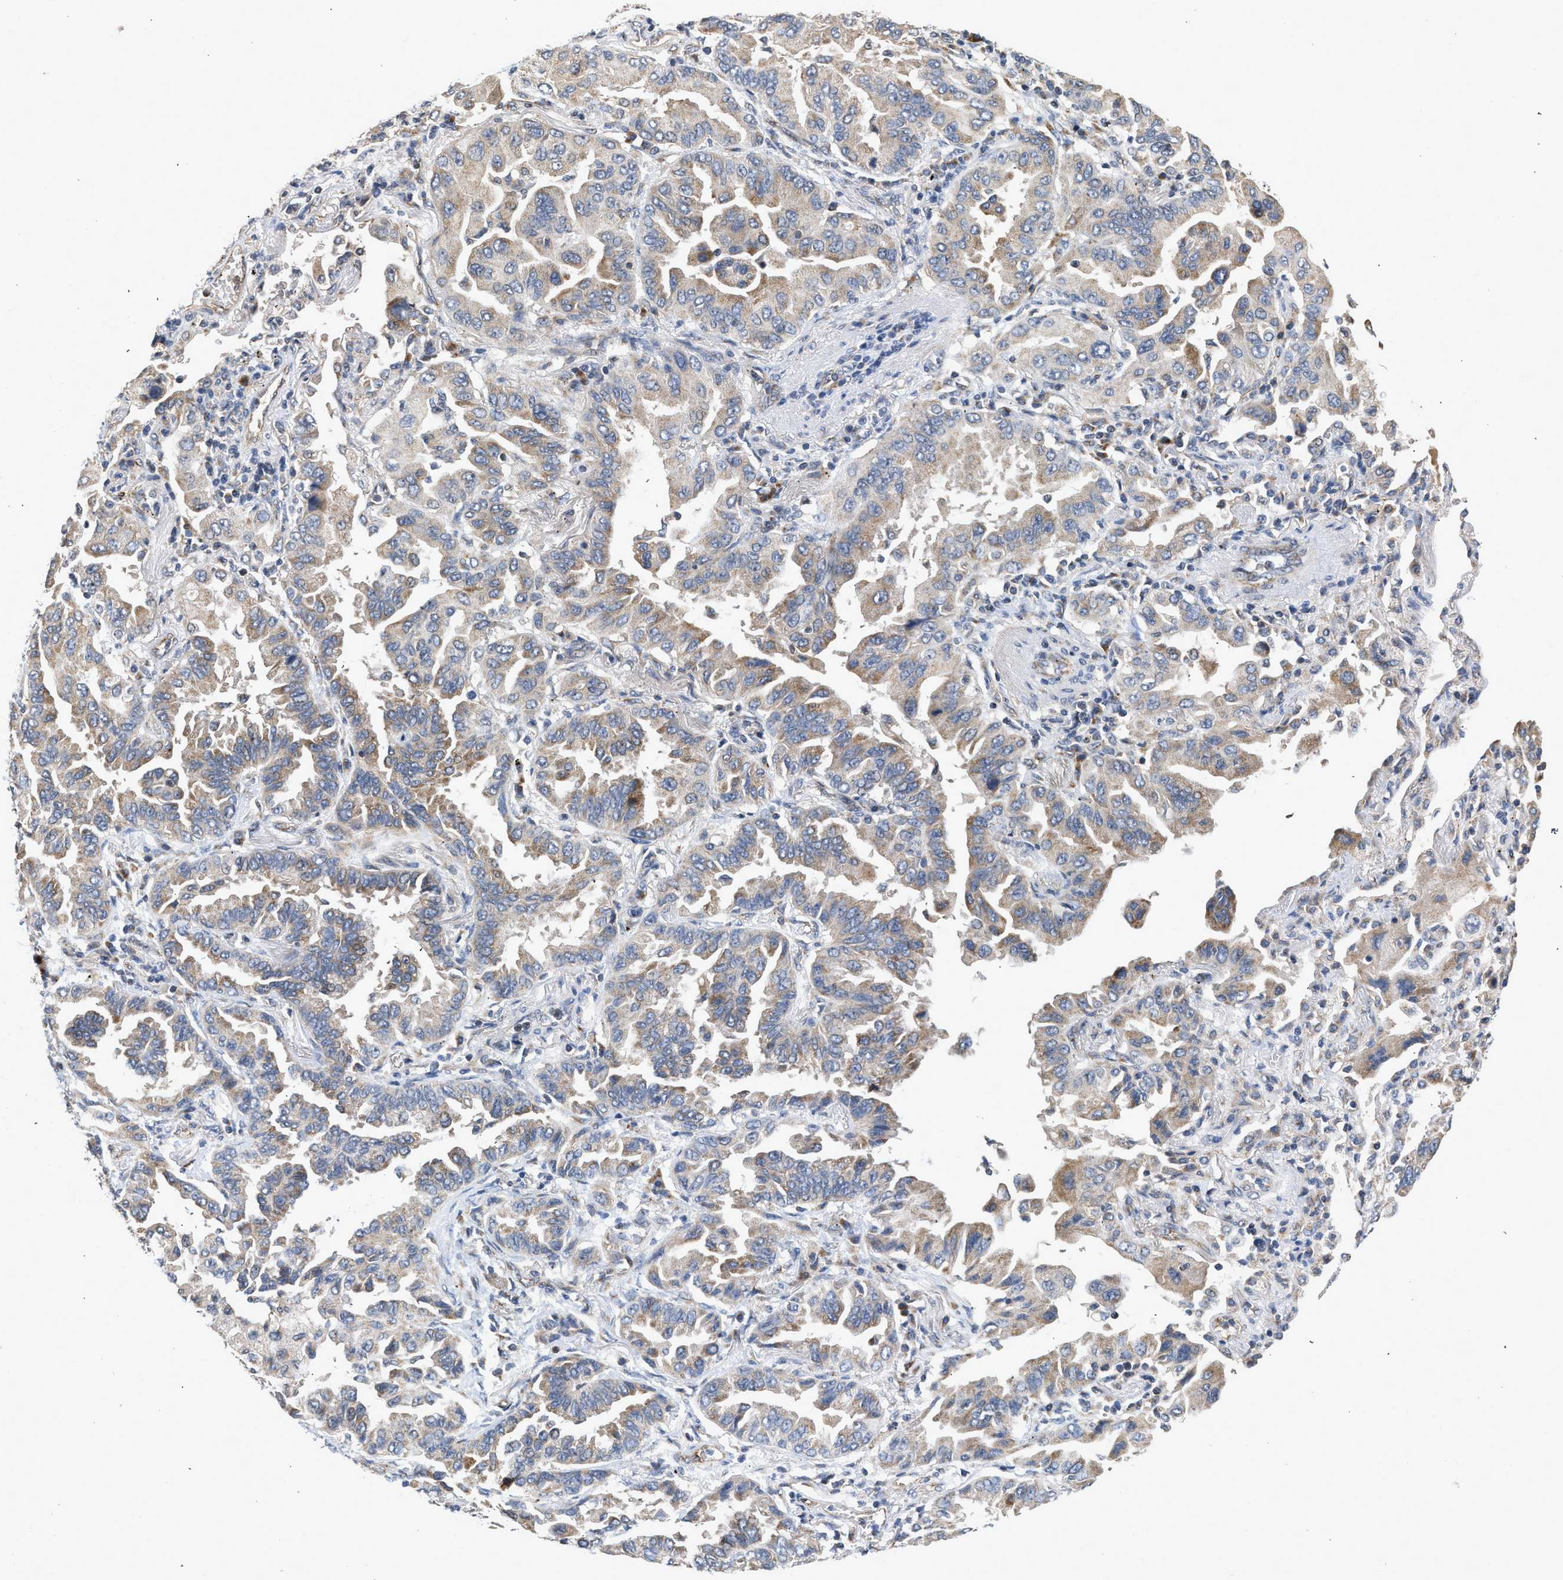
{"staining": {"intensity": "weak", "quantity": ">75%", "location": "cytoplasmic/membranous"}, "tissue": "lung cancer", "cell_type": "Tumor cells", "image_type": "cancer", "snomed": [{"axis": "morphology", "description": "Adenocarcinoma, NOS"}, {"axis": "topography", "description": "Lung"}], "caption": "Lung adenocarcinoma stained for a protein (brown) displays weak cytoplasmic/membranous positive expression in approximately >75% of tumor cells.", "gene": "PIM1", "patient": {"sex": "female", "age": 65}}